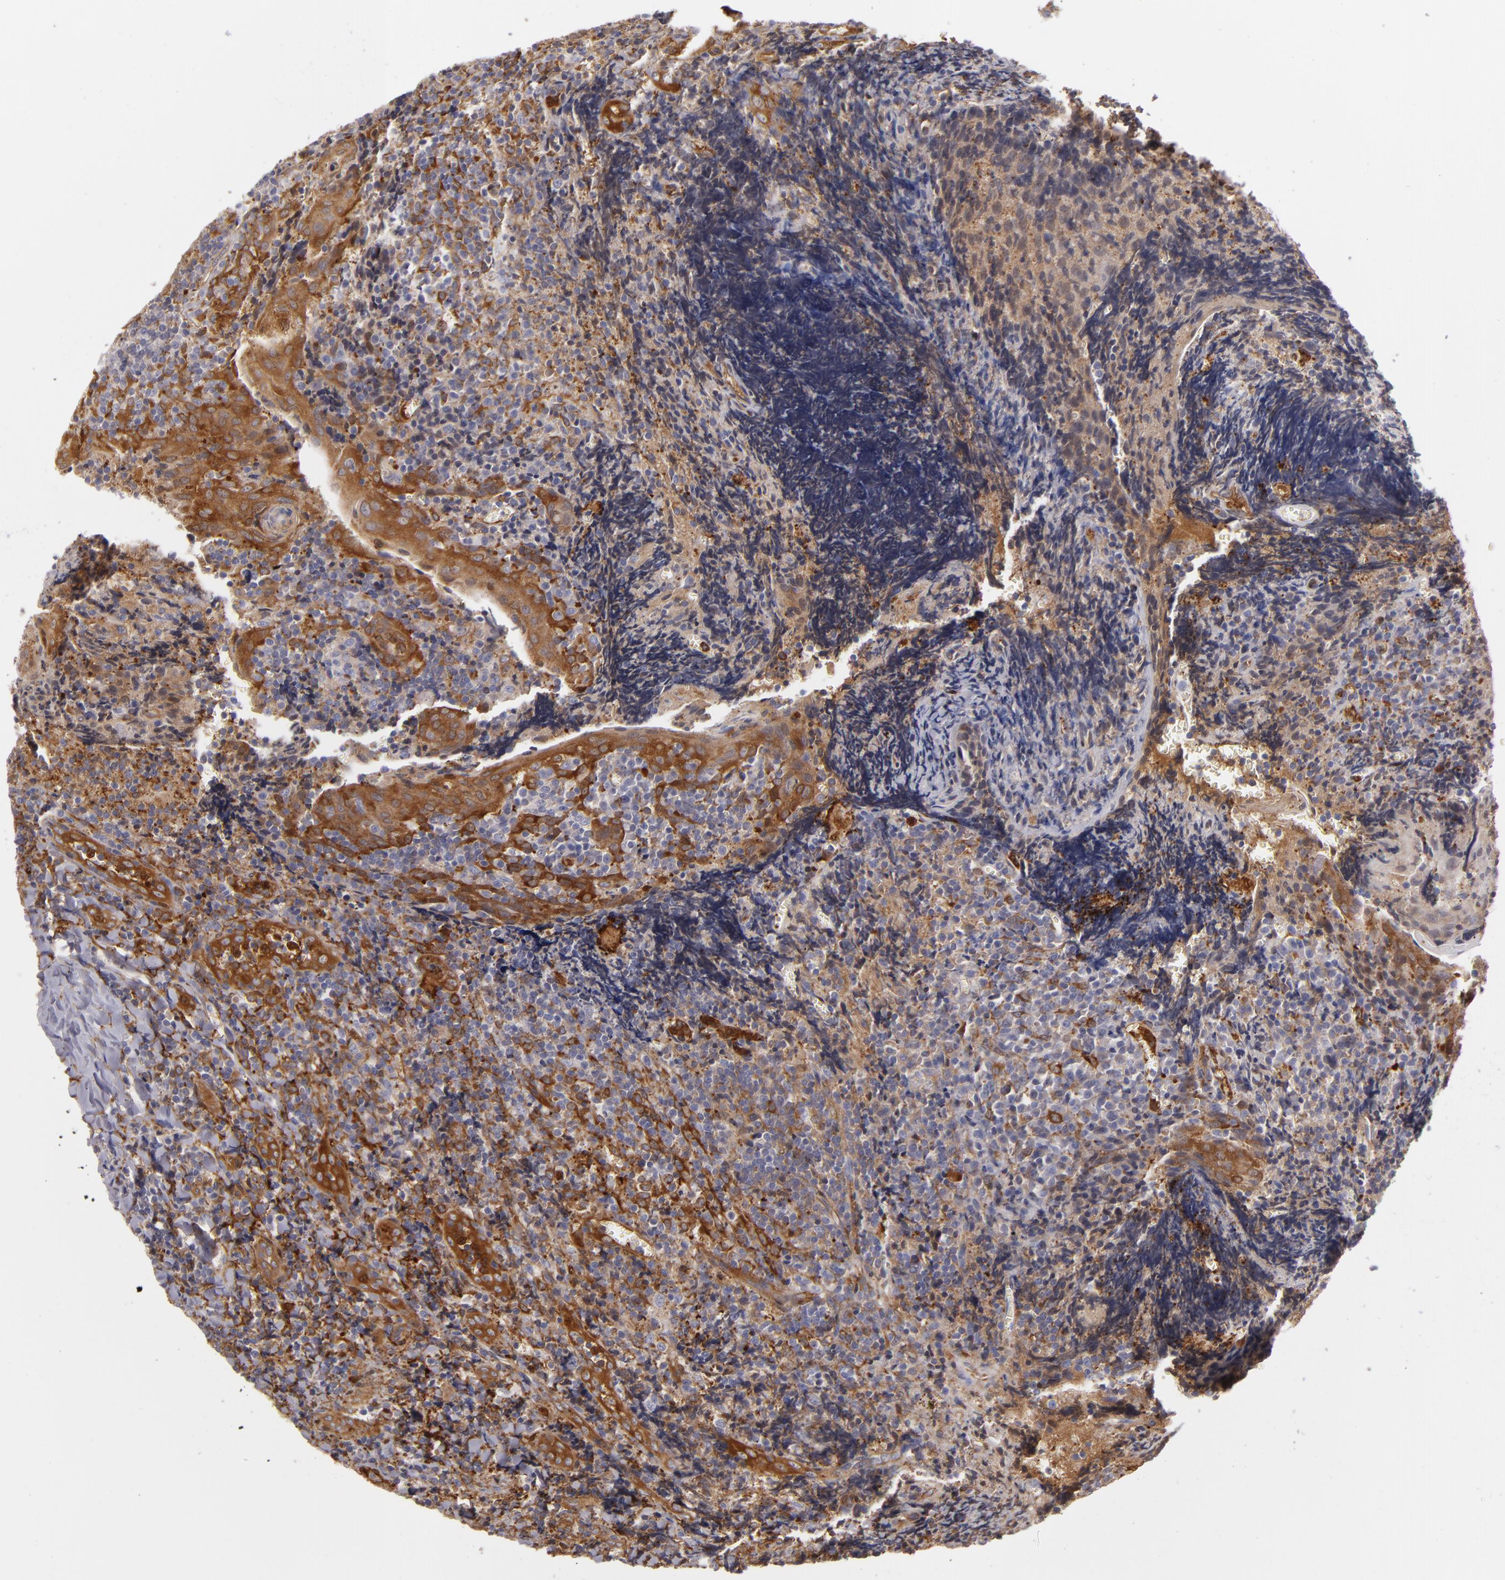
{"staining": {"intensity": "moderate", "quantity": "<25%", "location": "cytoplasmic/membranous"}, "tissue": "tonsil", "cell_type": "Germinal center cells", "image_type": "normal", "snomed": [{"axis": "morphology", "description": "Normal tissue, NOS"}, {"axis": "topography", "description": "Tonsil"}], "caption": "Tonsil stained with immunohistochemistry (IHC) displays moderate cytoplasmic/membranous positivity in approximately <25% of germinal center cells.", "gene": "VCL", "patient": {"sex": "male", "age": 20}}